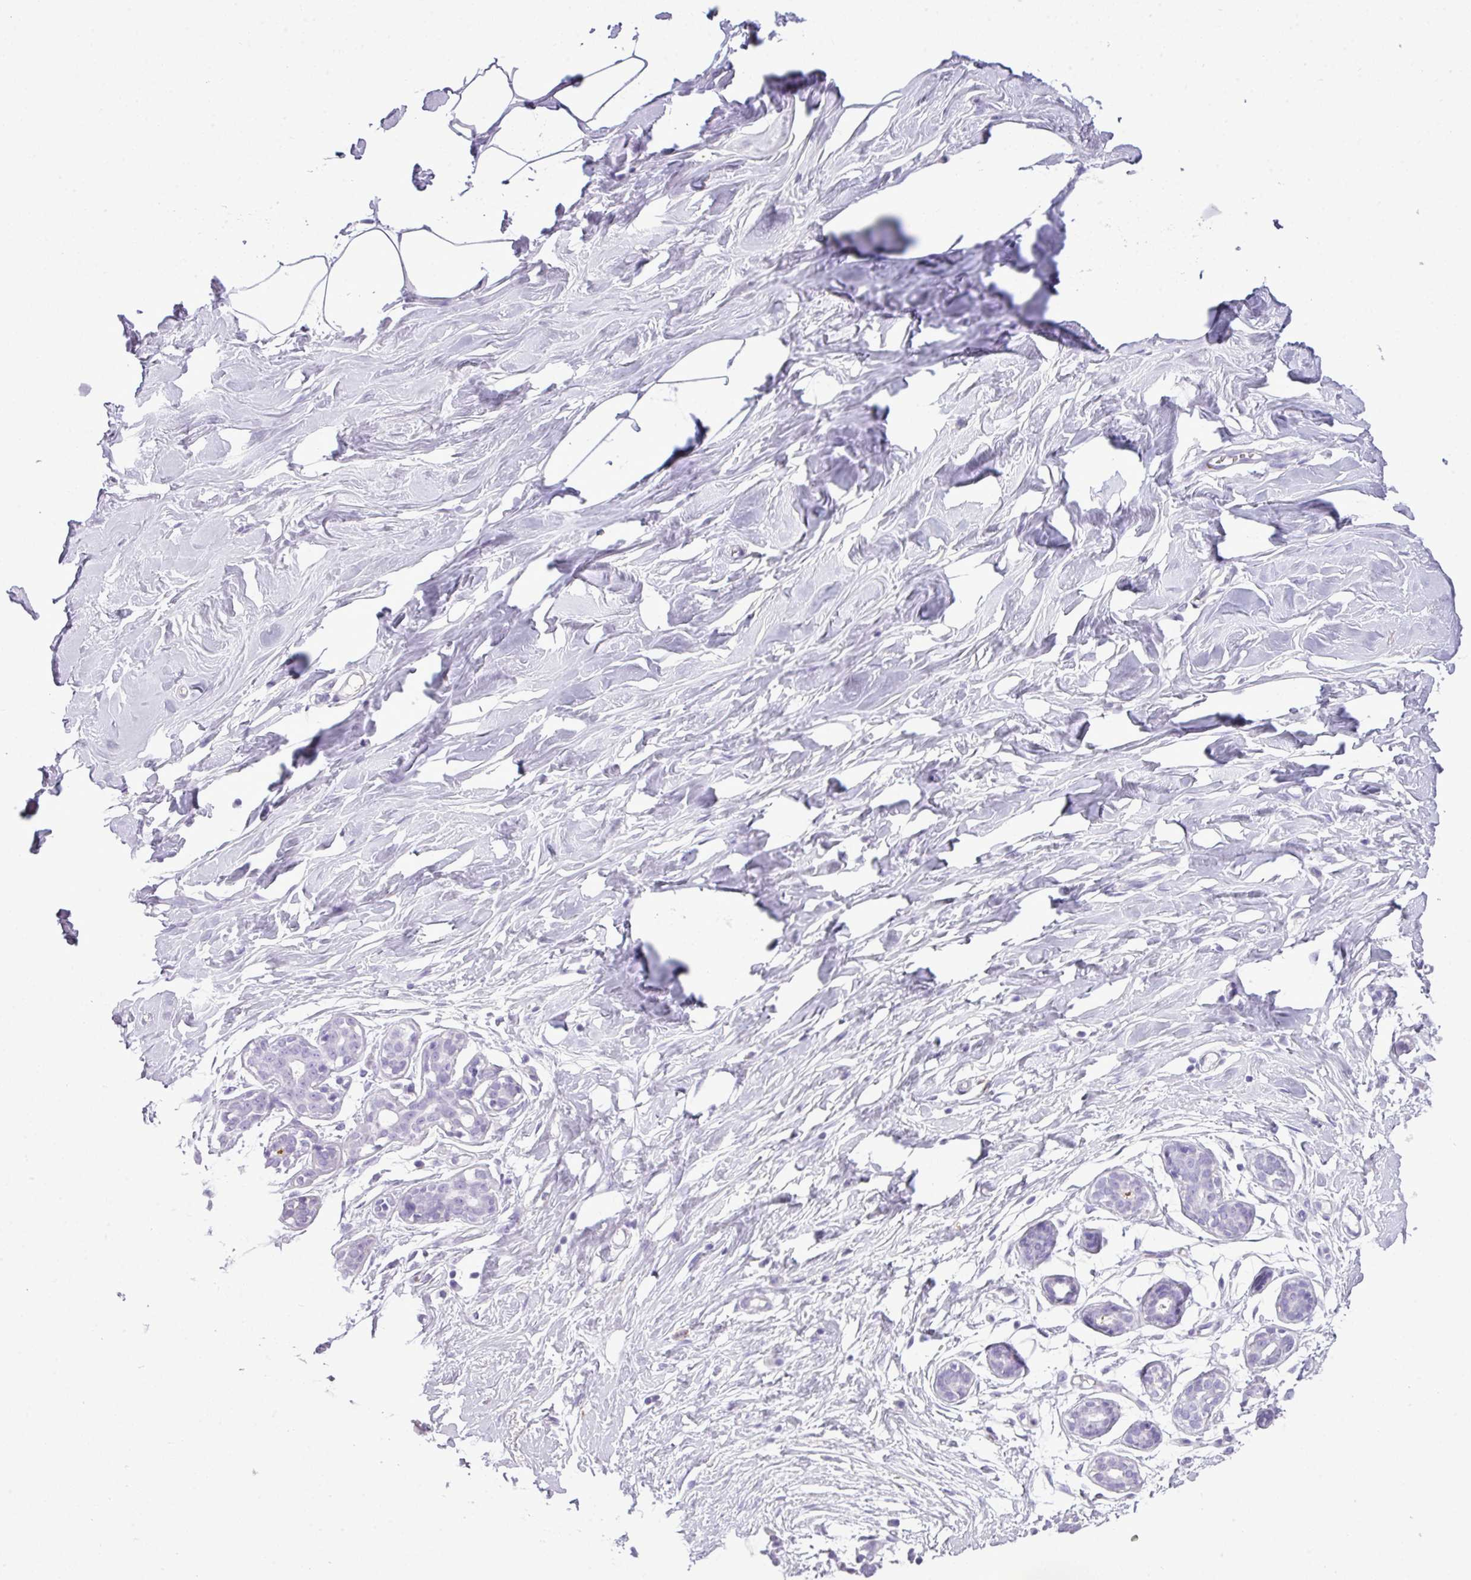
{"staining": {"intensity": "negative", "quantity": "none", "location": "none"}, "tissue": "breast", "cell_type": "Adipocytes", "image_type": "normal", "snomed": [{"axis": "morphology", "description": "Normal tissue, NOS"}, {"axis": "topography", "description": "Breast"}], "caption": "Adipocytes are negative for protein expression in normal human breast. (Stains: DAB (3,3'-diaminobenzidine) IHC with hematoxylin counter stain, Microscopy: brightfield microscopy at high magnification).", "gene": "RBMXL2", "patient": {"sex": "female", "age": 27}}